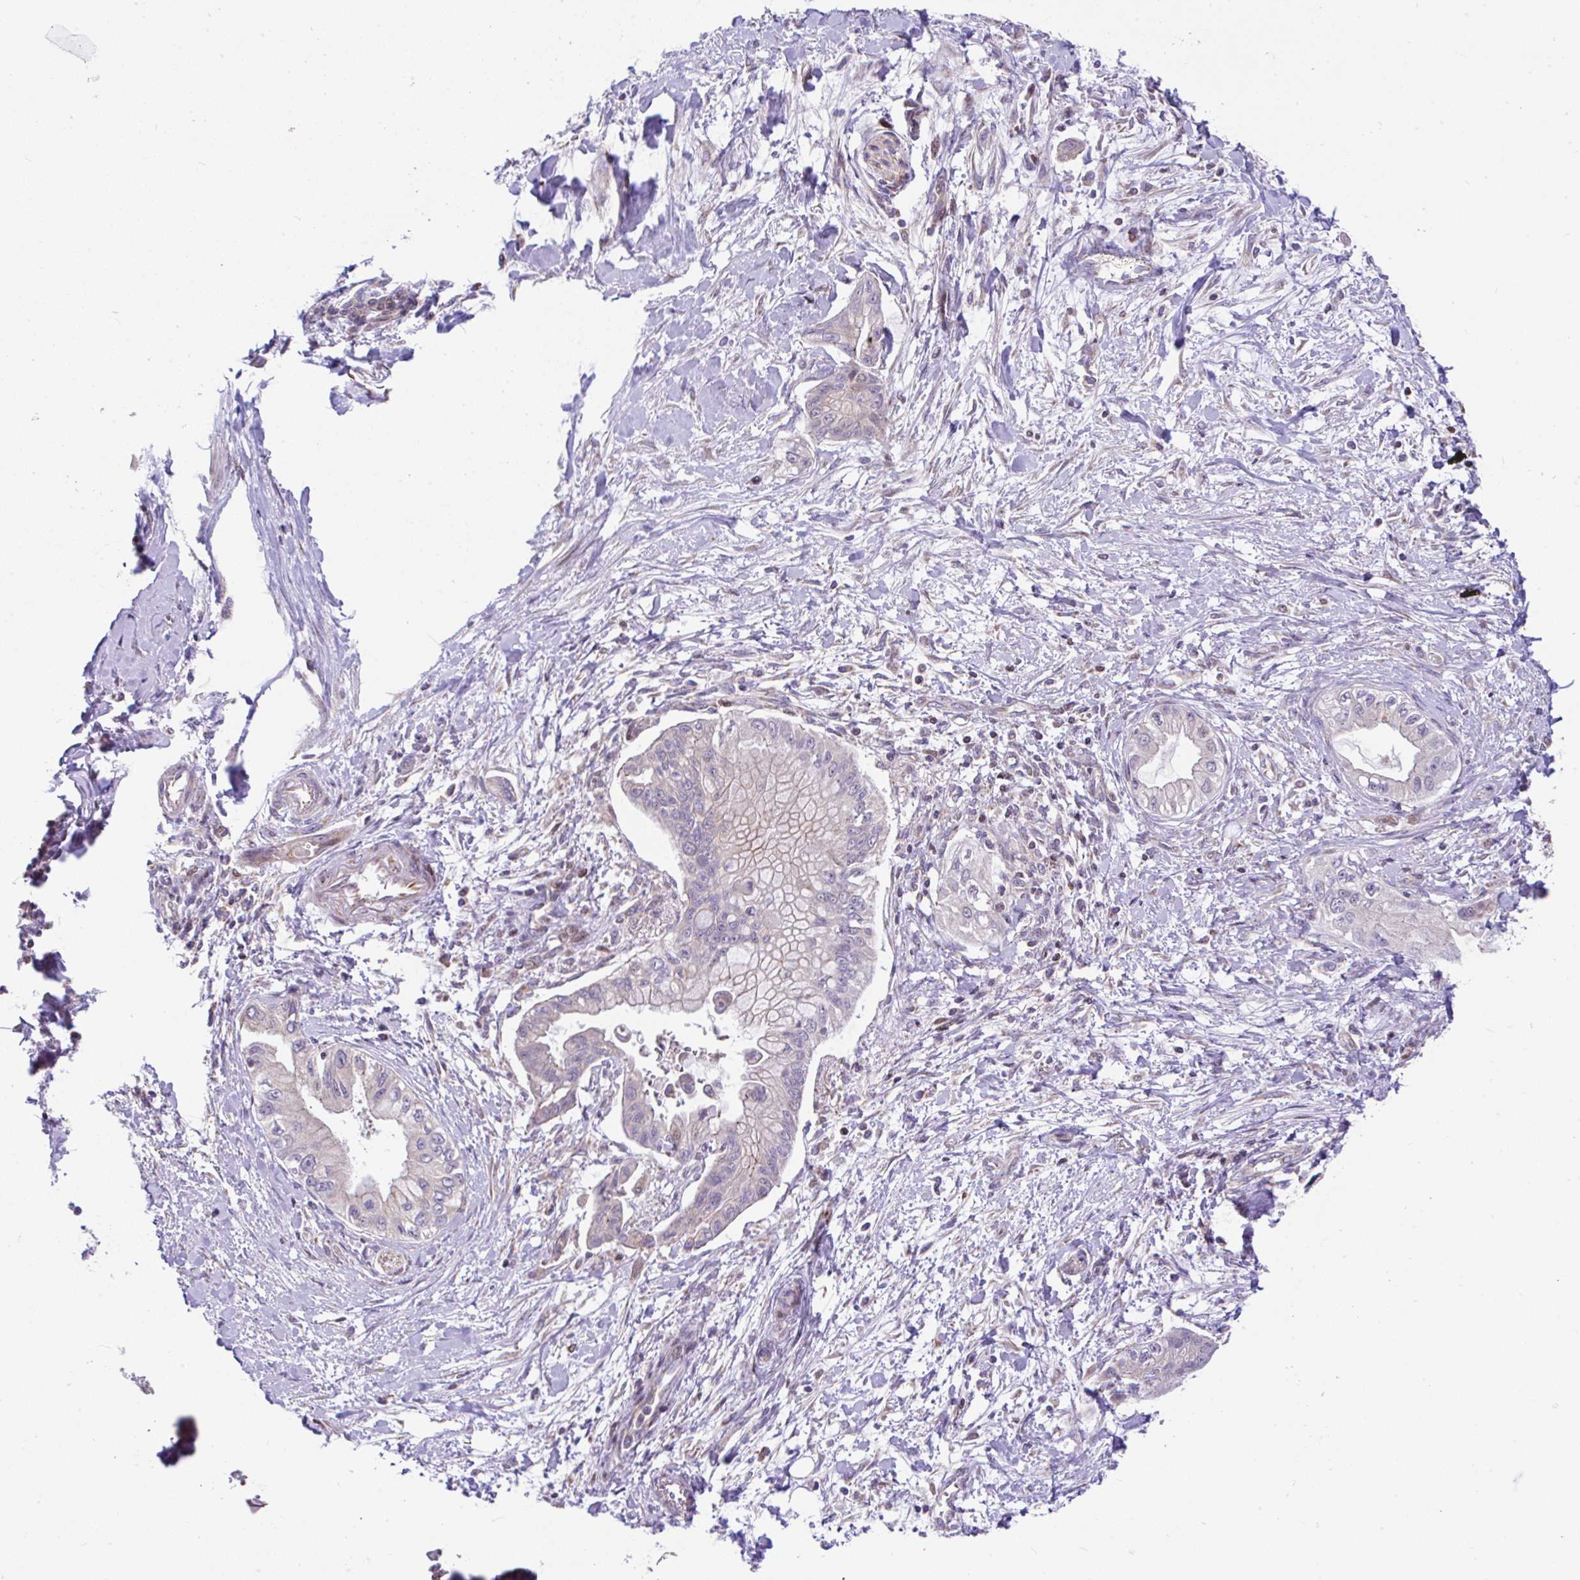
{"staining": {"intensity": "negative", "quantity": "none", "location": "none"}, "tissue": "pancreatic cancer", "cell_type": "Tumor cells", "image_type": "cancer", "snomed": [{"axis": "morphology", "description": "Adenocarcinoma, NOS"}, {"axis": "topography", "description": "Pancreas"}], "caption": "There is no significant positivity in tumor cells of pancreatic cancer. The staining is performed using DAB brown chromogen with nuclei counter-stained in using hematoxylin.", "gene": "FIGNL1", "patient": {"sex": "male", "age": 48}}